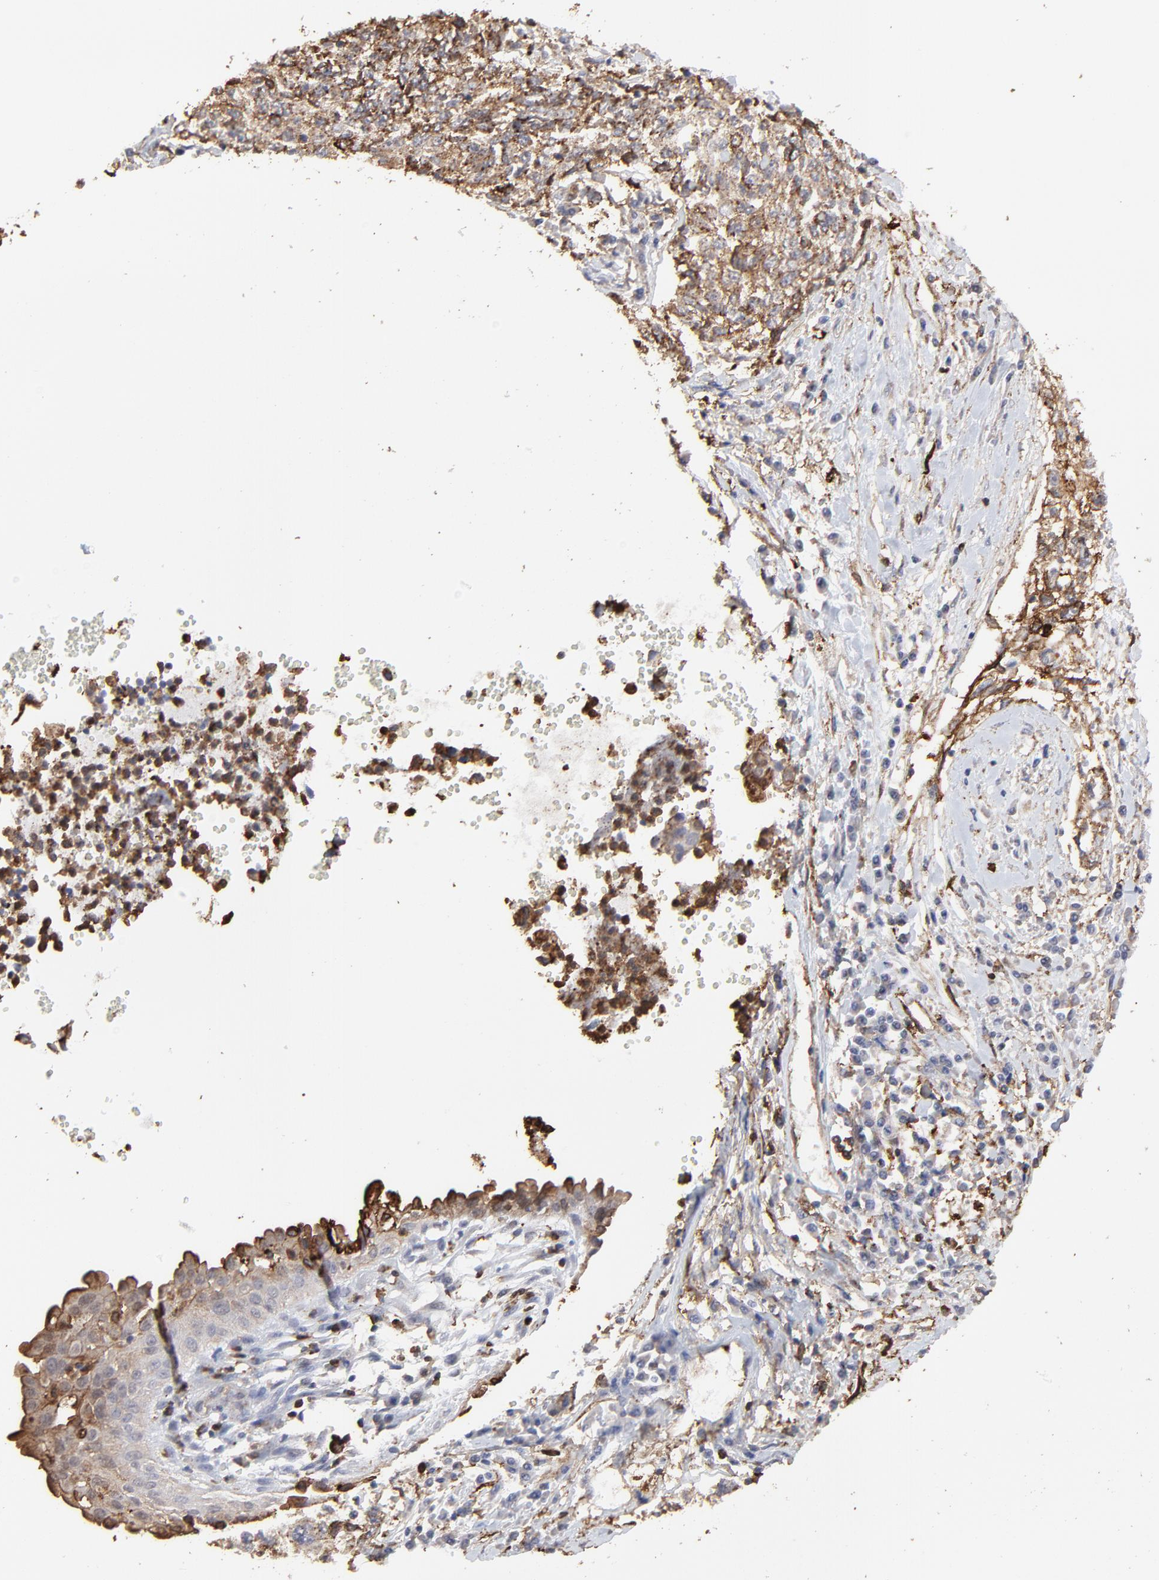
{"staining": {"intensity": "moderate", "quantity": "<25%", "location": "cytoplasmic/membranous"}, "tissue": "cervical cancer", "cell_type": "Tumor cells", "image_type": "cancer", "snomed": [{"axis": "morphology", "description": "Normal tissue, NOS"}, {"axis": "morphology", "description": "Squamous cell carcinoma, NOS"}, {"axis": "topography", "description": "Cervix"}], "caption": "There is low levels of moderate cytoplasmic/membranous staining in tumor cells of squamous cell carcinoma (cervical), as demonstrated by immunohistochemical staining (brown color).", "gene": "SLC6A14", "patient": {"sex": "female", "age": 45}}